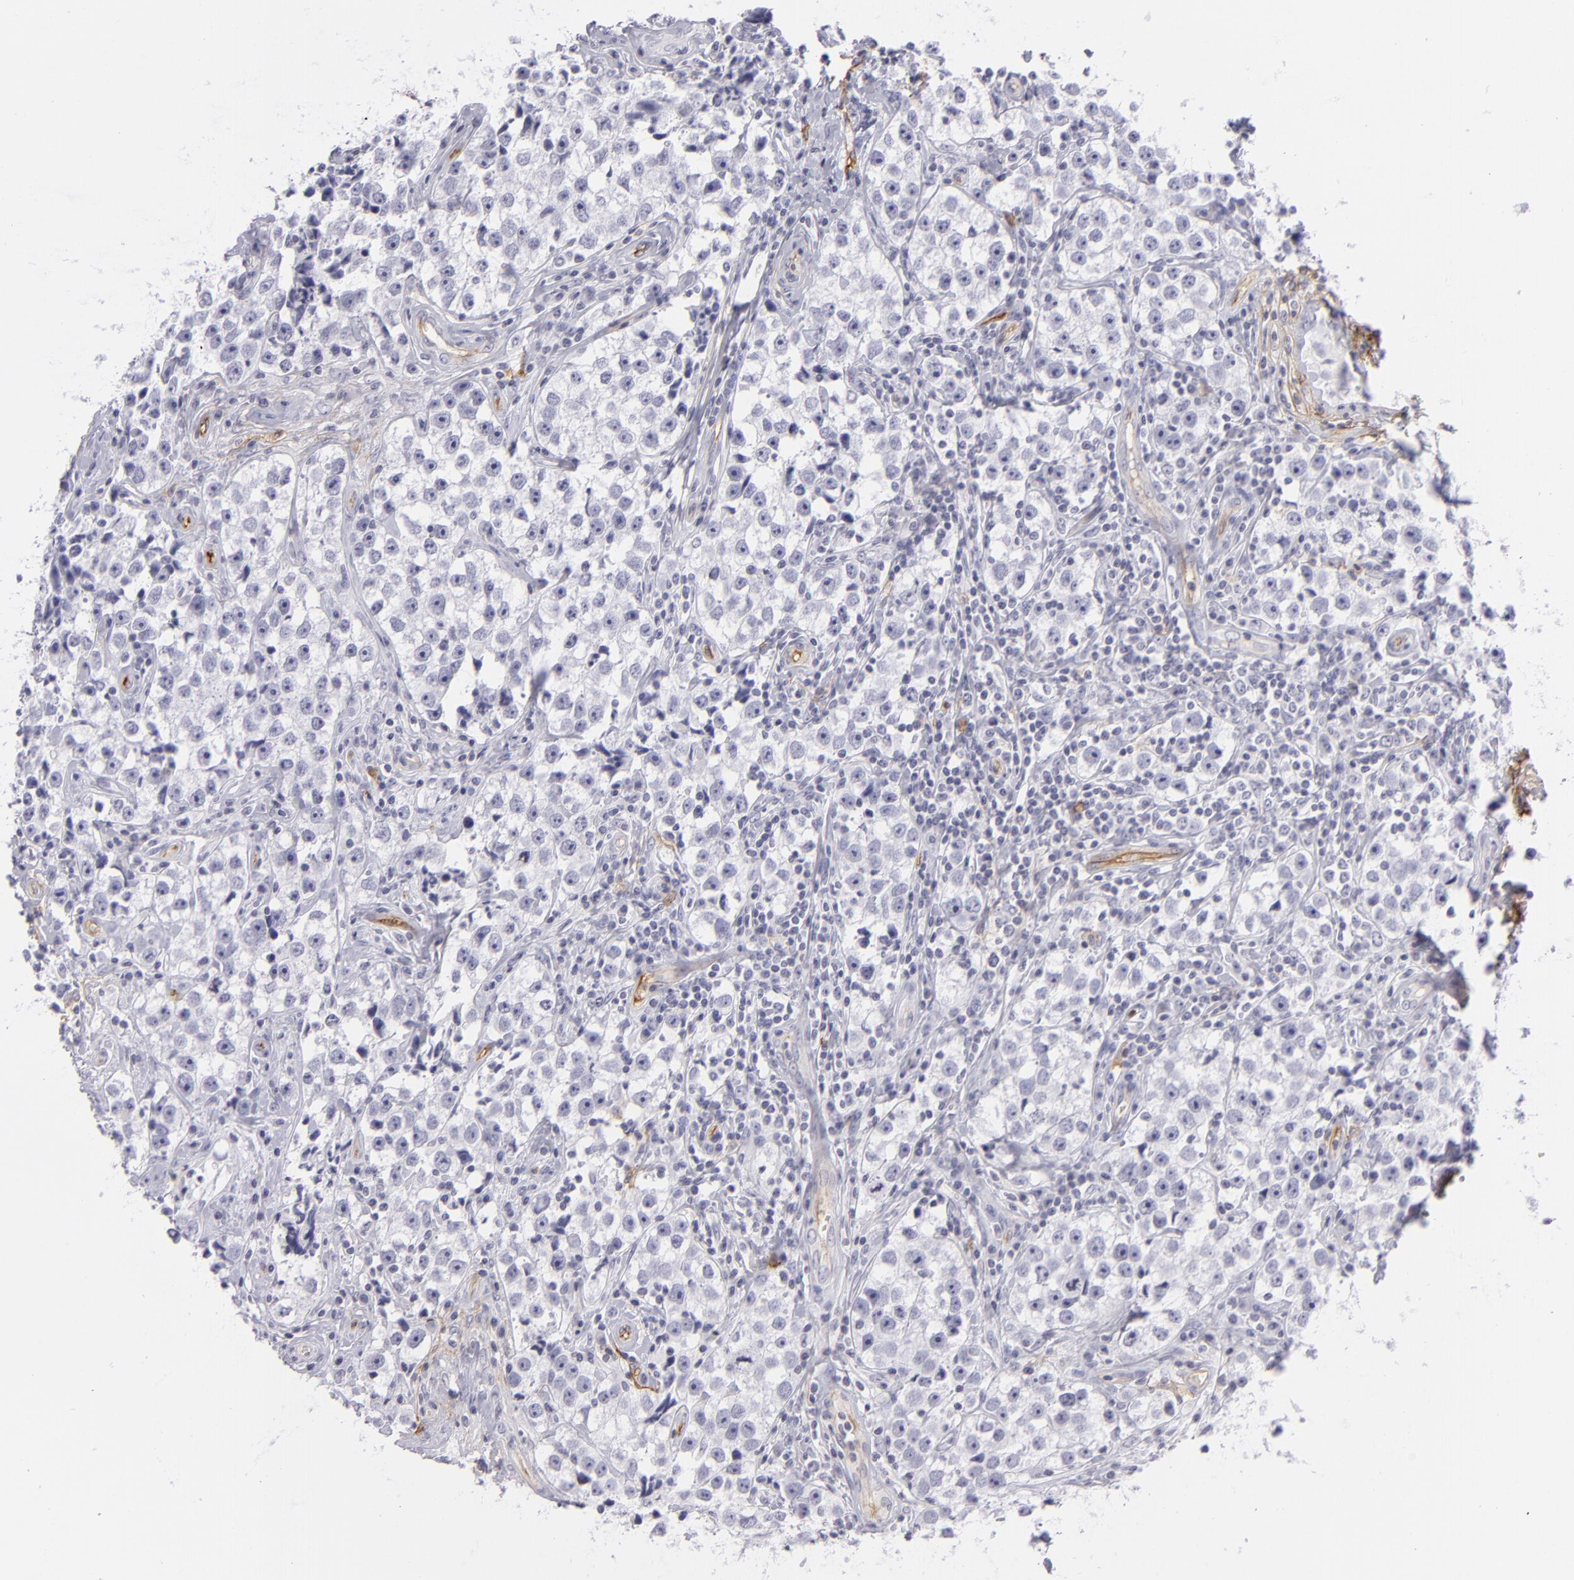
{"staining": {"intensity": "negative", "quantity": "none", "location": "none"}, "tissue": "testis cancer", "cell_type": "Tumor cells", "image_type": "cancer", "snomed": [{"axis": "morphology", "description": "Seminoma, NOS"}, {"axis": "topography", "description": "Testis"}], "caption": "DAB immunohistochemical staining of testis cancer shows no significant positivity in tumor cells.", "gene": "THBD", "patient": {"sex": "male", "age": 32}}